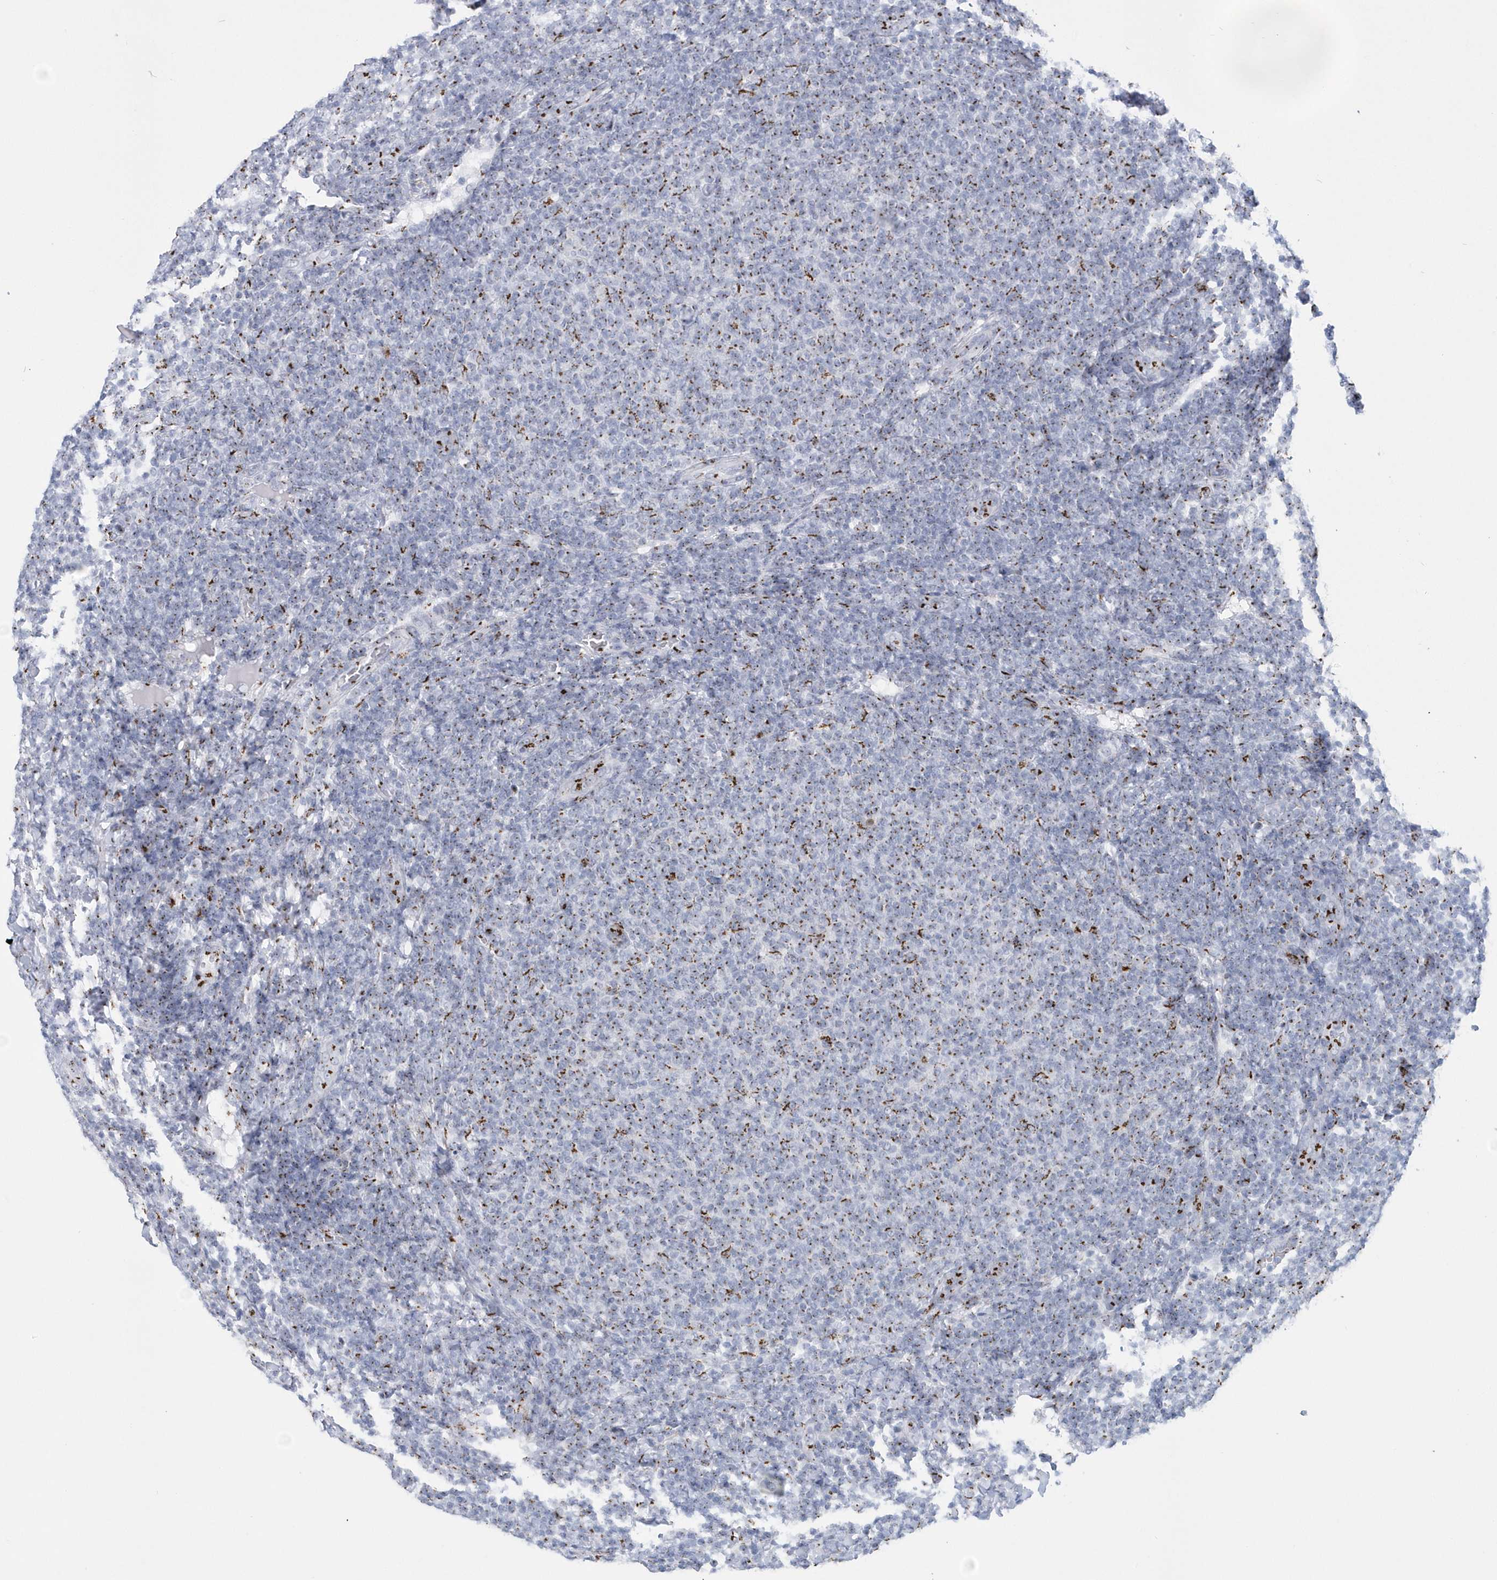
{"staining": {"intensity": "moderate", "quantity": "<25%", "location": "cytoplasmic/membranous"}, "tissue": "lymphoma", "cell_type": "Tumor cells", "image_type": "cancer", "snomed": [{"axis": "morphology", "description": "Malignant lymphoma, non-Hodgkin's type, Low grade"}, {"axis": "topography", "description": "Lymph node"}], "caption": "Immunohistochemical staining of lymphoma shows low levels of moderate cytoplasmic/membranous protein positivity in approximately <25% of tumor cells.", "gene": "SLX9", "patient": {"sex": "male", "age": 66}}